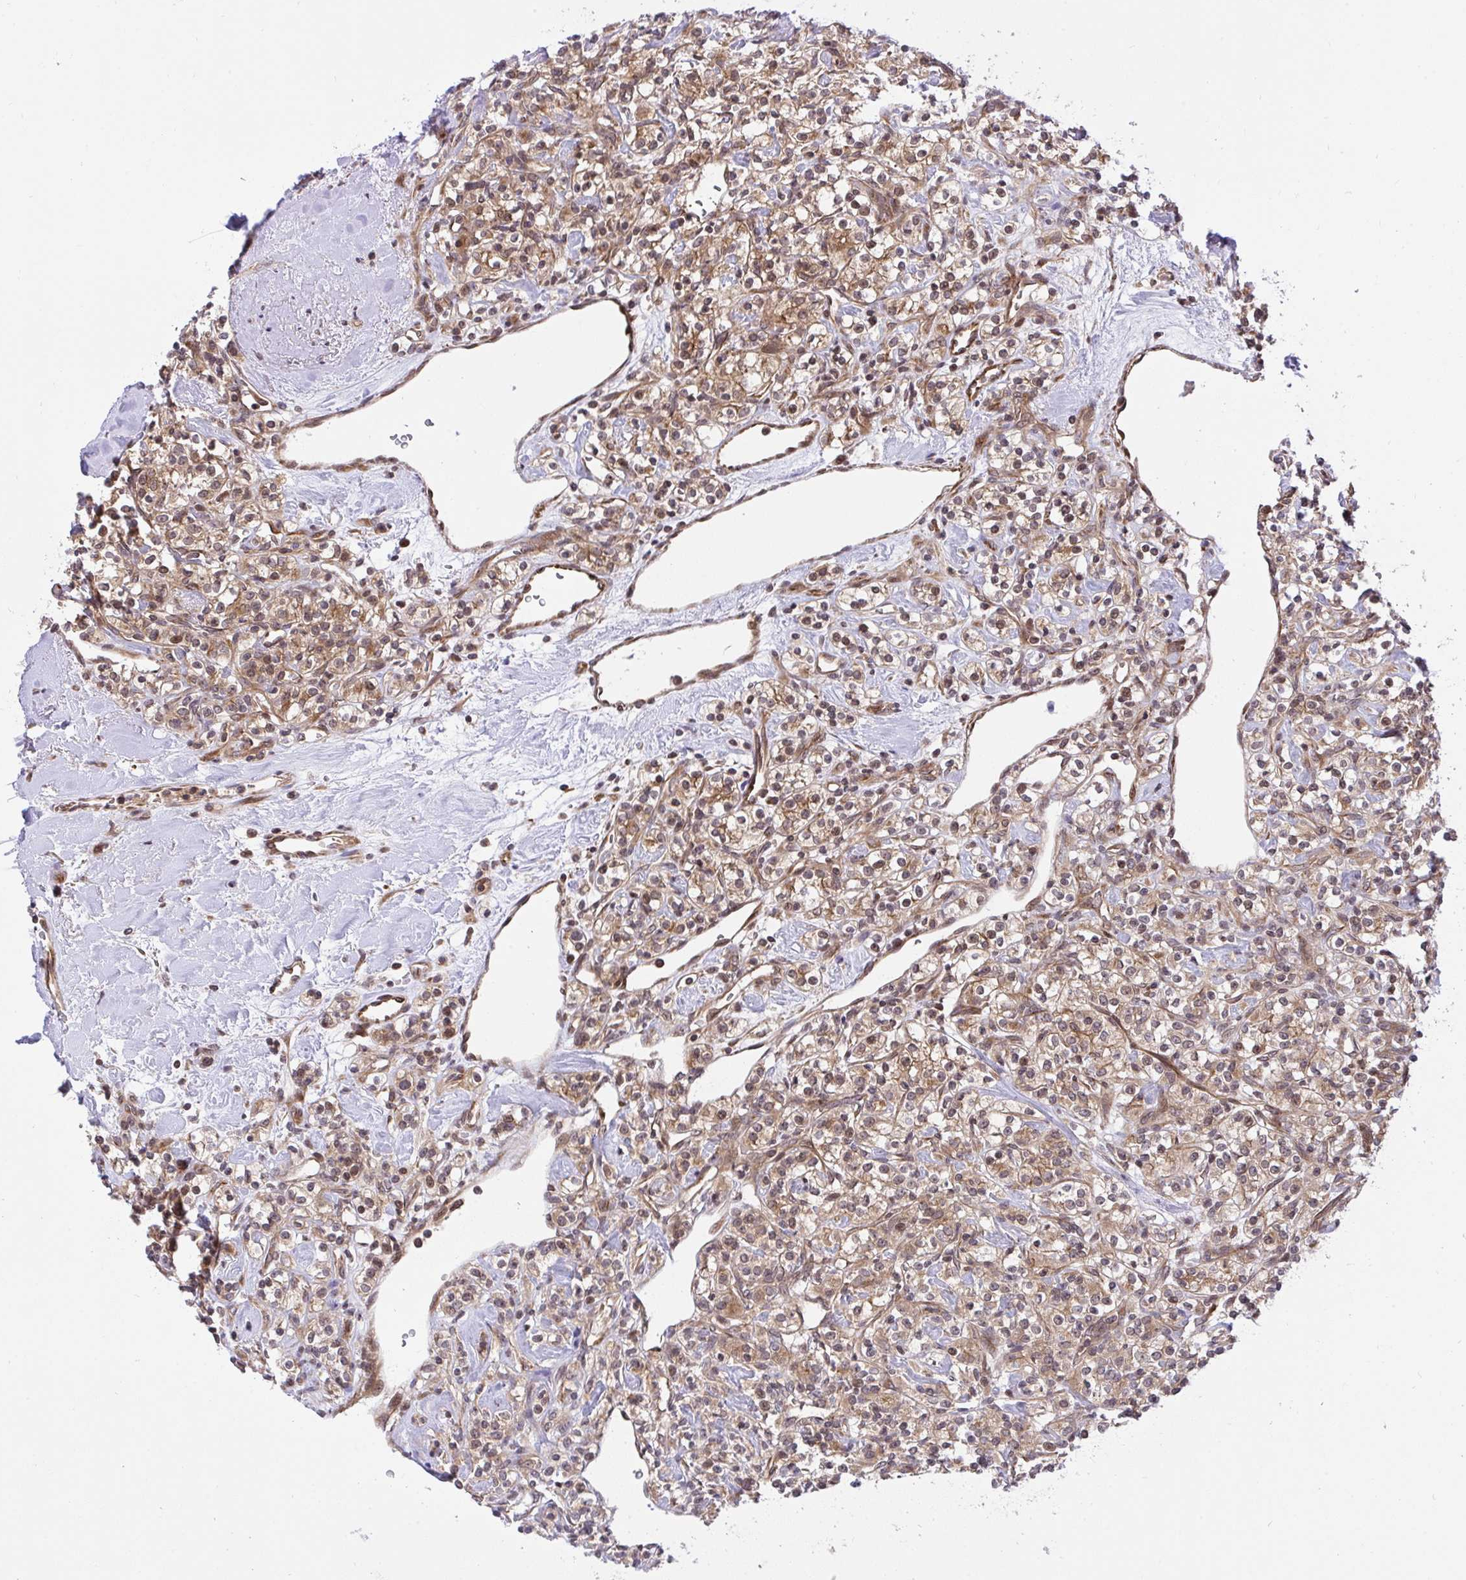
{"staining": {"intensity": "moderate", "quantity": ">75%", "location": "cytoplasmic/membranous"}, "tissue": "renal cancer", "cell_type": "Tumor cells", "image_type": "cancer", "snomed": [{"axis": "morphology", "description": "Adenocarcinoma, NOS"}, {"axis": "topography", "description": "Kidney"}], "caption": "Human renal adenocarcinoma stained with a brown dye exhibits moderate cytoplasmic/membranous positive expression in approximately >75% of tumor cells.", "gene": "ERI1", "patient": {"sex": "male", "age": 77}}